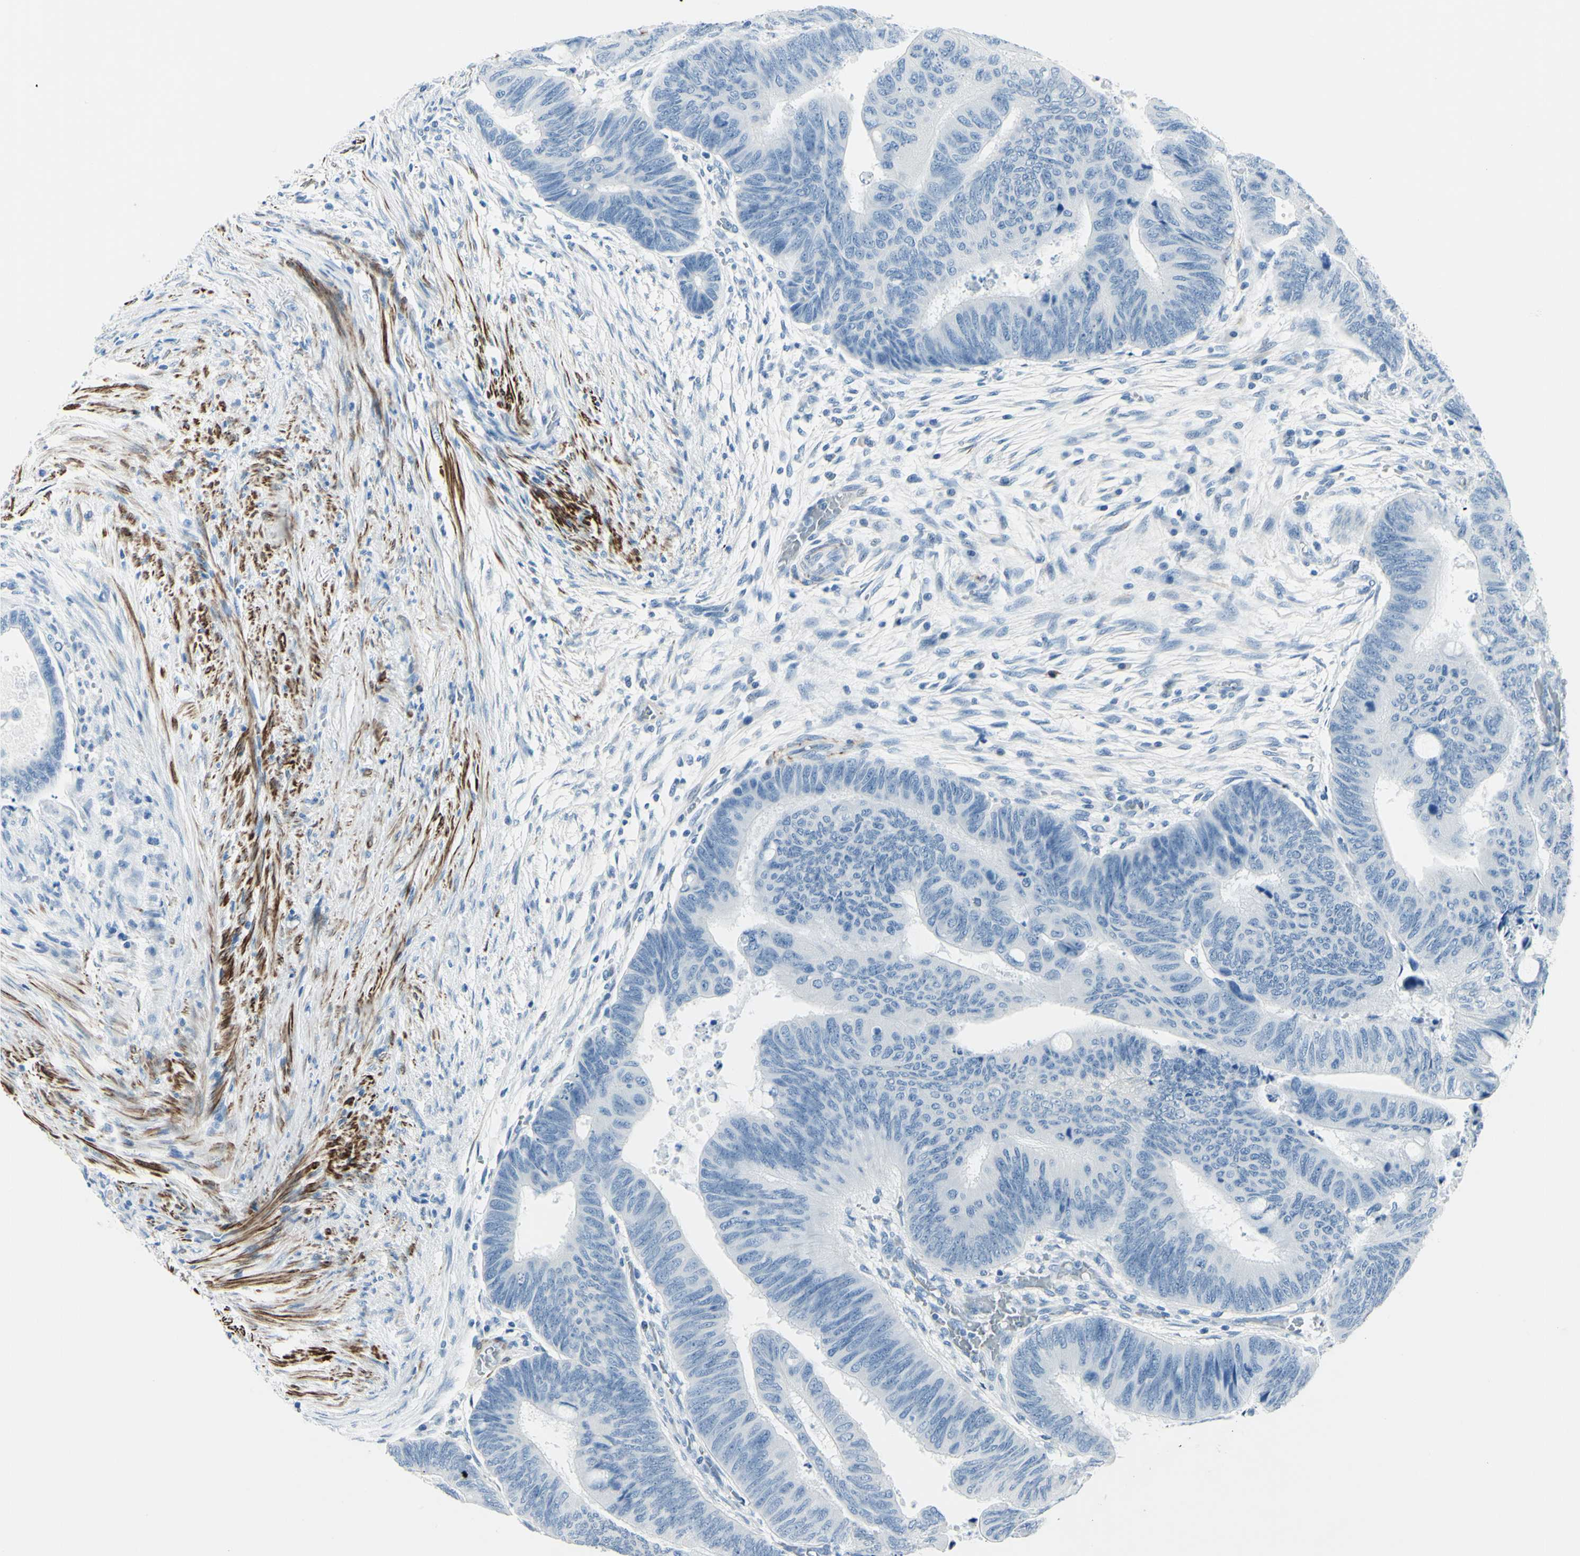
{"staining": {"intensity": "negative", "quantity": "none", "location": "none"}, "tissue": "colorectal cancer", "cell_type": "Tumor cells", "image_type": "cancer", "snomed": [{"axis": "morphology", "description": "Normal tissue, NOS"}, {"axis": "morphology", "description": "Adenocarcinoma, NOS"}, {"axis": "topography", "description": "Rectum"}, {"axis": "topography", "description": "Peripheral nerve tissue"}], "caption": "This is an IHC micrograph of adenocarcinoma (colorectal). There is no expression in tumor cells.", "gene": "CDH15", "patient": {"sex": "male", "age": 92}}